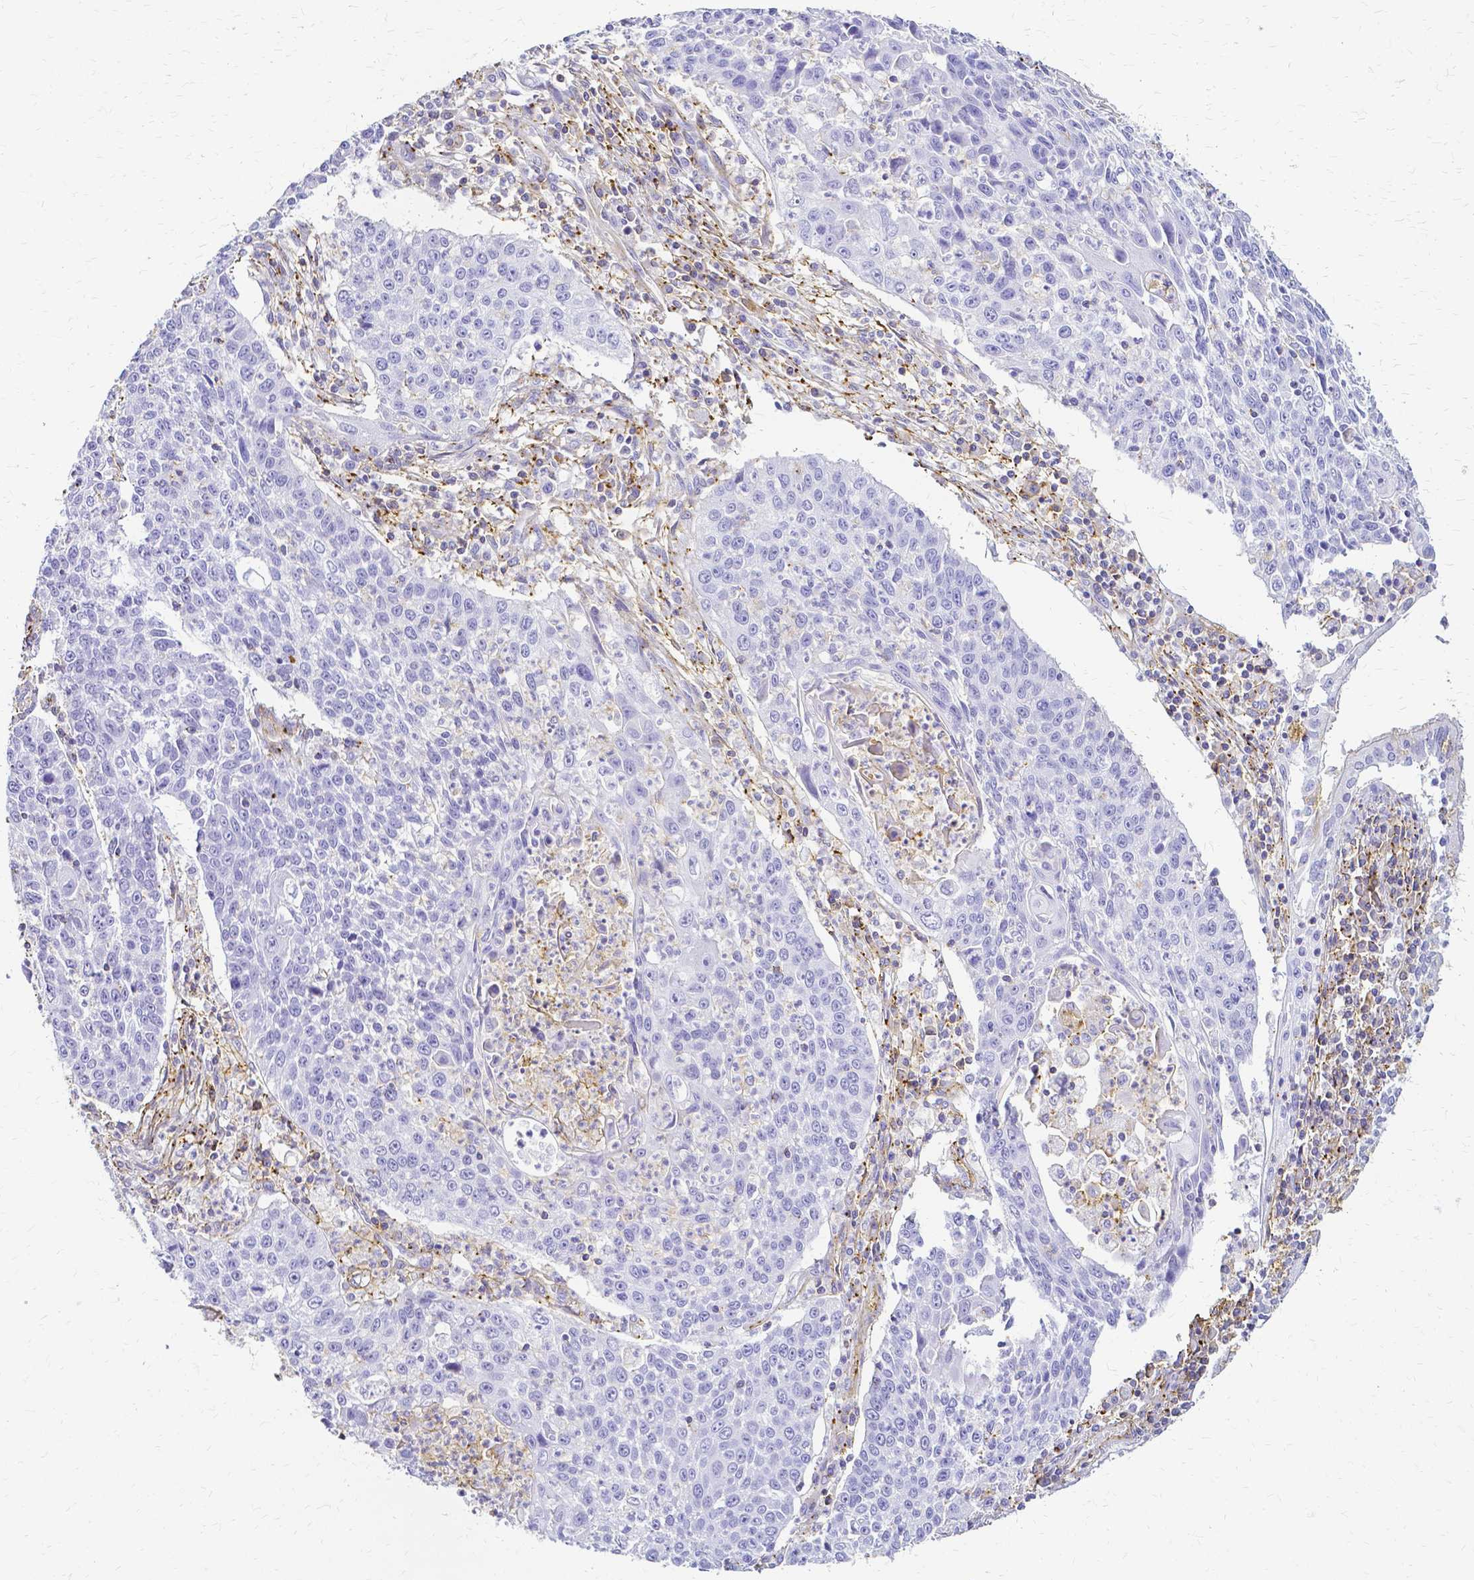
{"staining": {"intensity": "negative", "quantity": "none", "location": "none"}, "tissue": "lung cancer", "cell_type": "Tumor cells", "image_type": "cancer", "snomed": [{"axis": "morphology", "description": "Squamous cell carcinoma, NOS"}, {"axis": "morphology", "description": "Squamous cell carcinoma, metastatic, NOS"}, {"axis": "topography", "description": "Lung"}, {"axis": "topography", "description": "Pleura, NOS"}], "caption": "Protein analysis of lung cancer shows no significant expression in tumor cells.", "gene": "HSPA12A", "patient": {"sex": "male", "age": 72}}